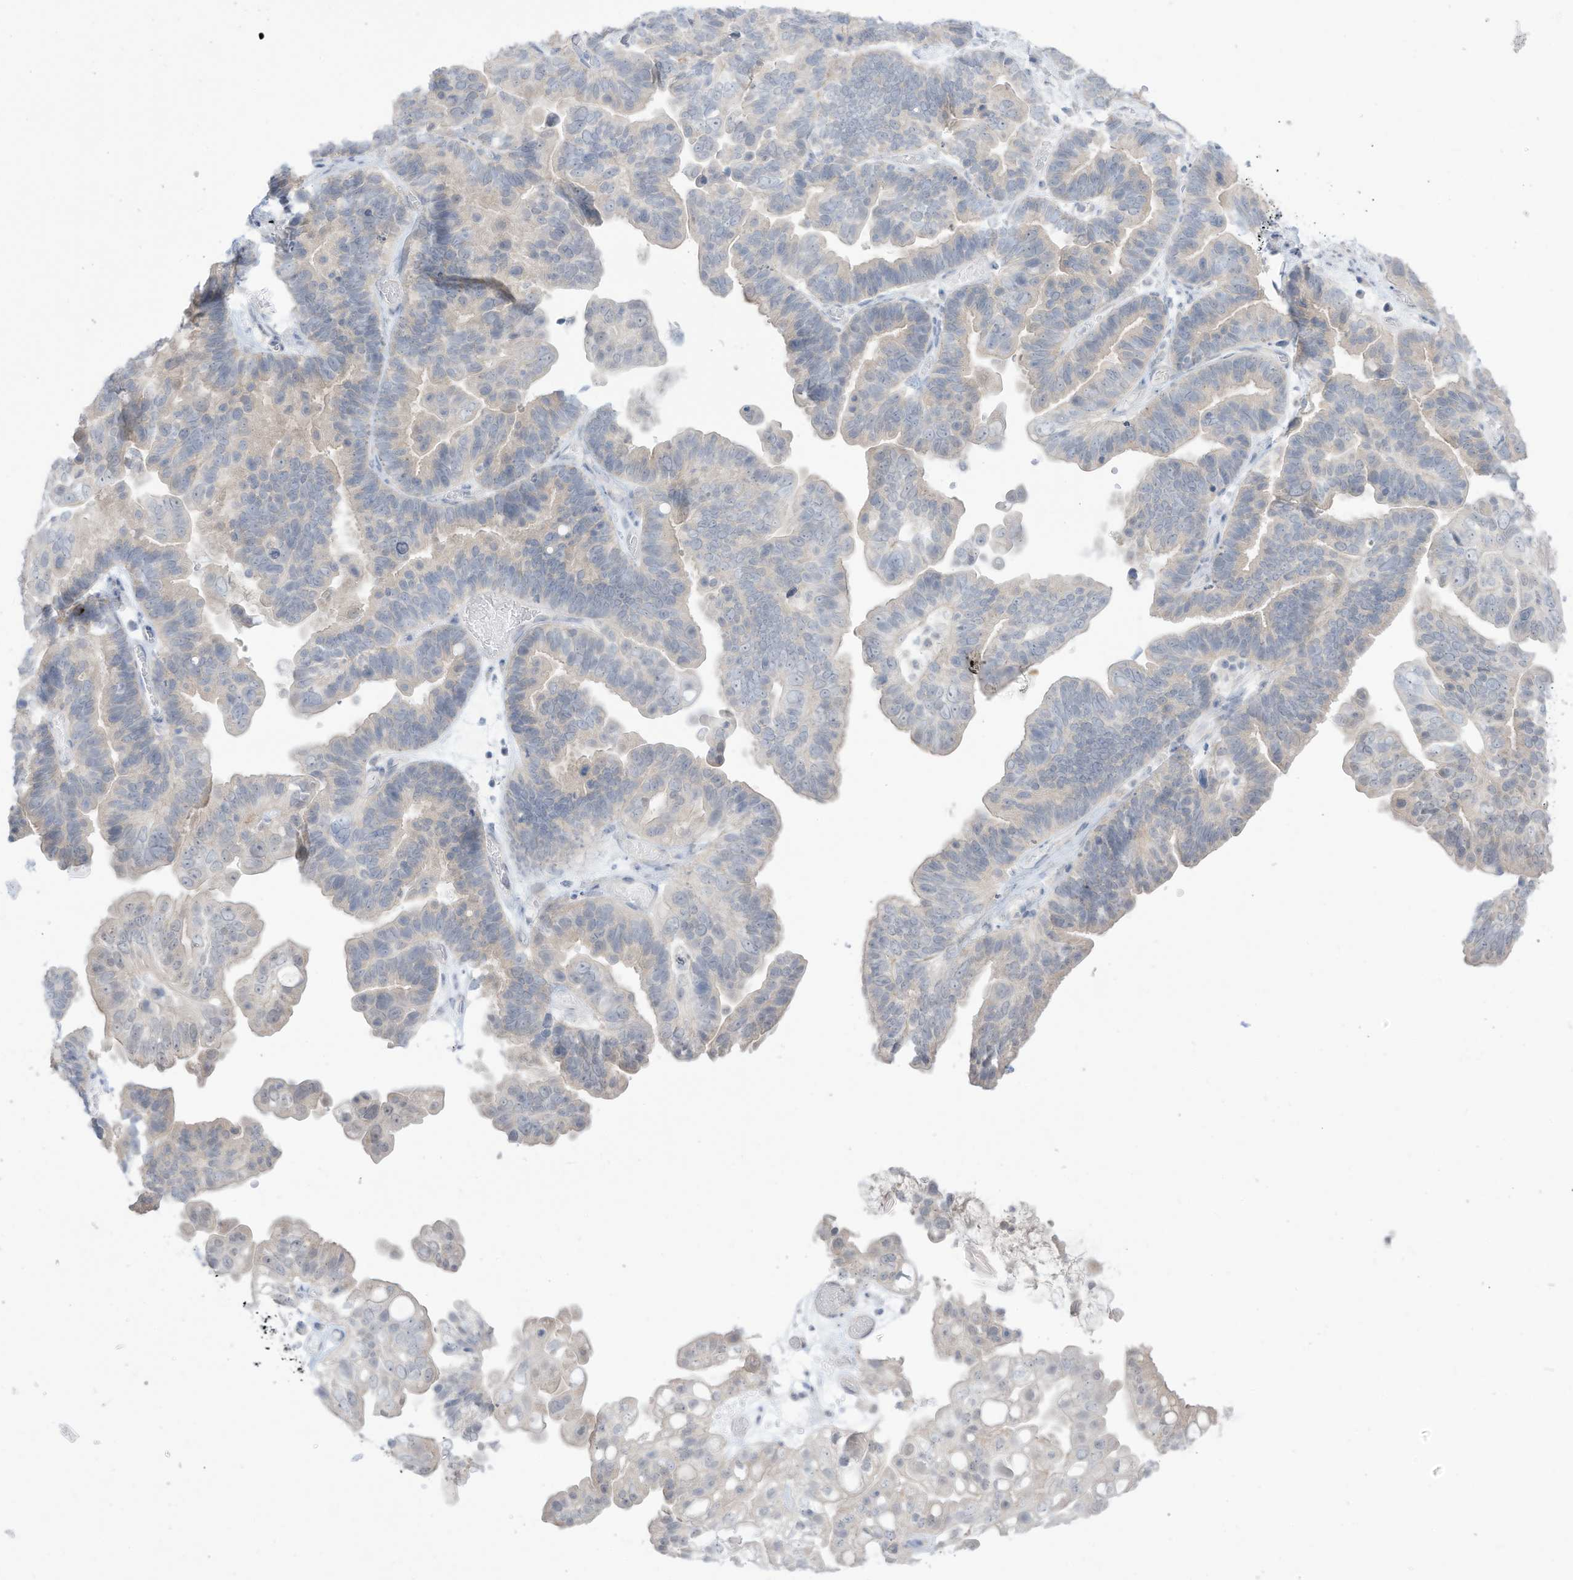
{"staining": {"intensity": "negative", "quantity": "none", "location": "none"}, "tissue": "ovarian cancer", "cell_type": "Tumor cells", "image_type": "cancer", "snomed": [{"axis": "morphology", "description": "Cystadenocarcinoma, serous, NOS"}, {"axis": "topography", "description": "Ovary"}], "caption": "Photomicrograph shows no significant protein expression in tumor cells of ovarian serous cystadenocarcinoma.", "gene": "OGT", "patient": {"sex": "female", "age": 56}}